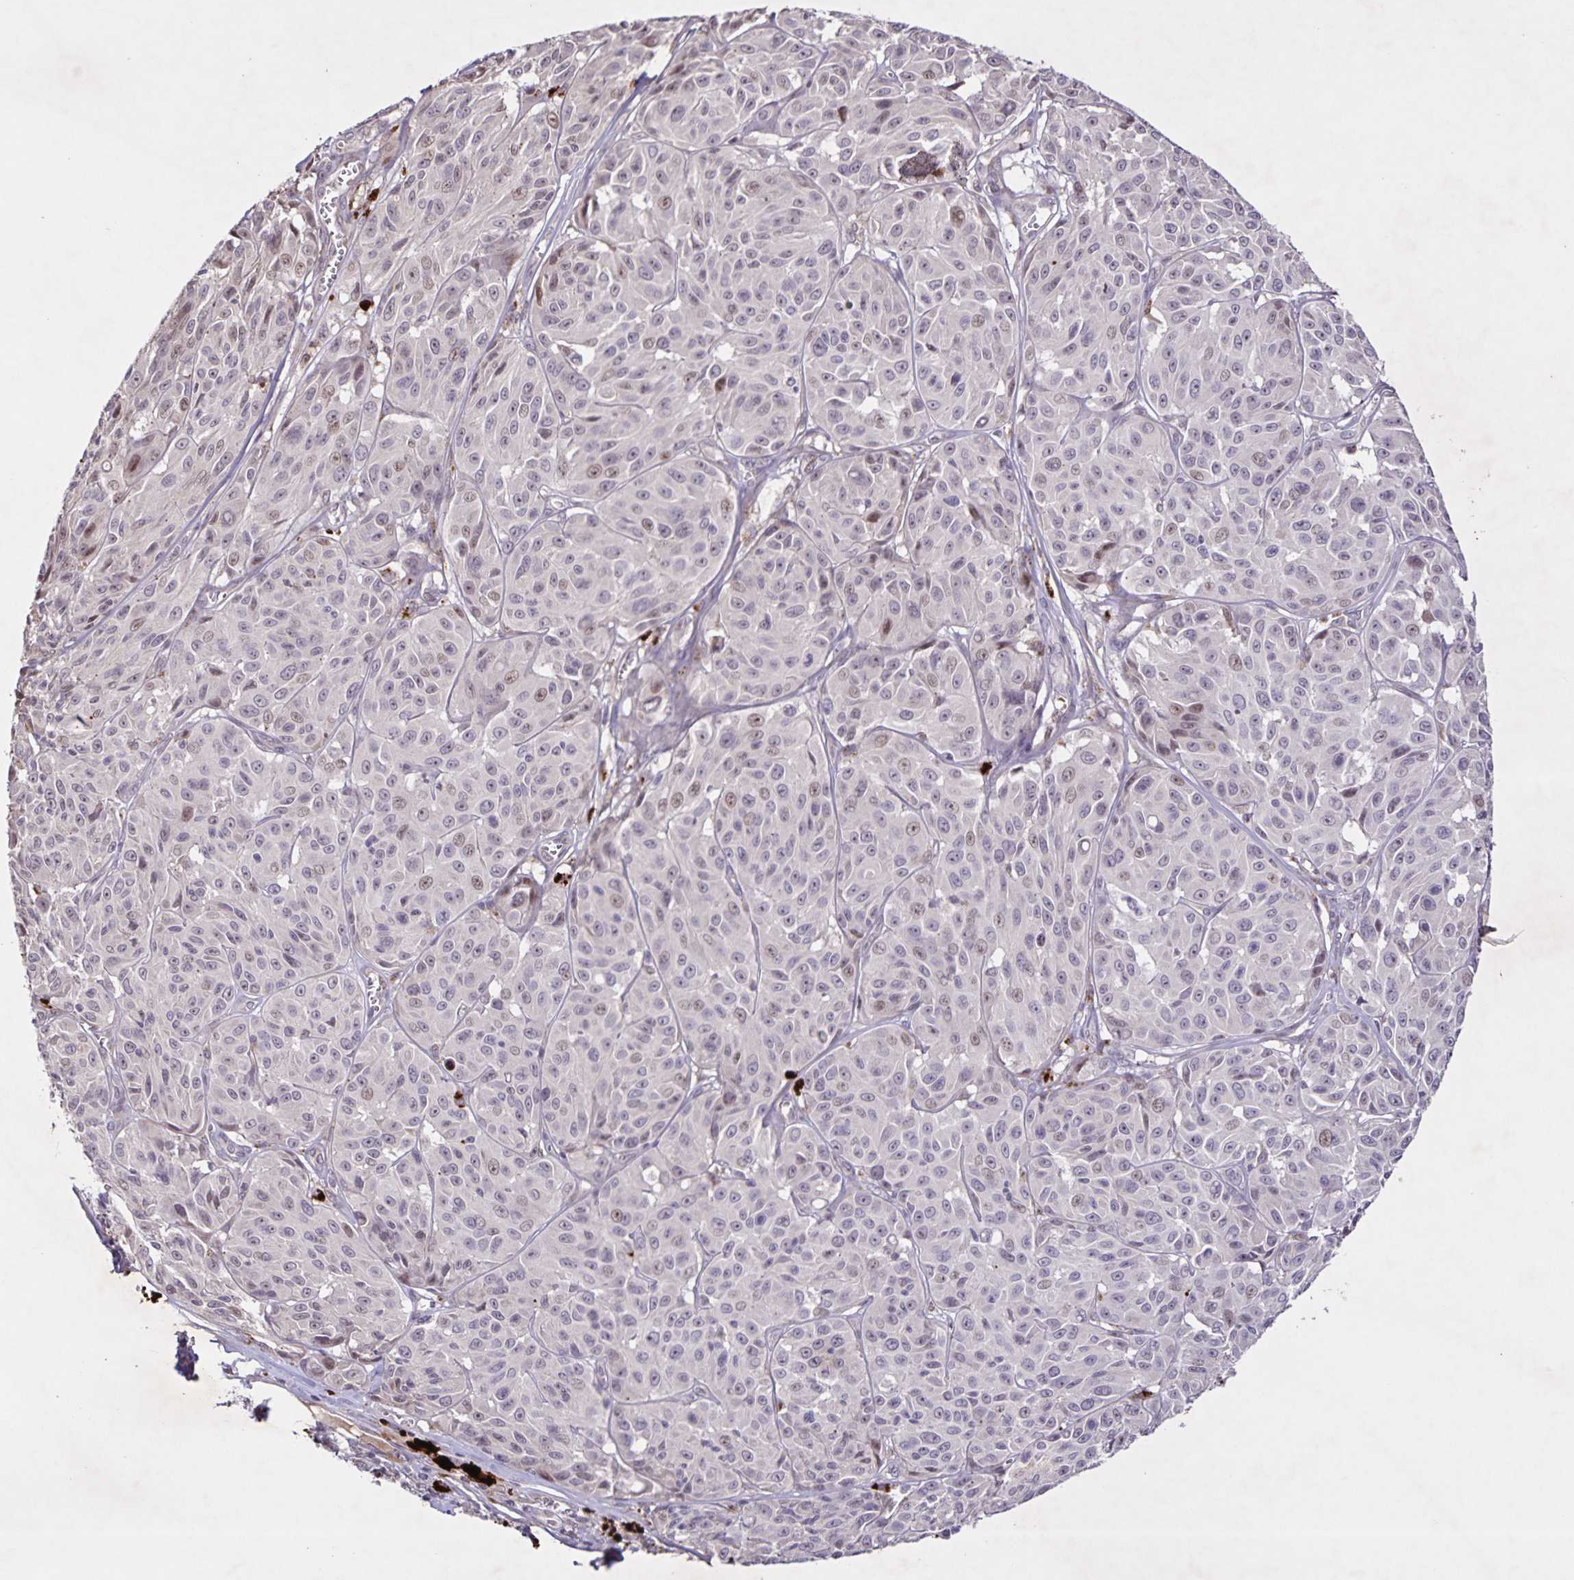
{"staining": {"intensity": "weak", "quantity": "<25%", "location": "nuclear"}, "tissue": "melanoma", "cell_type": "Tumor cells", "image_type": "cancer", "snomed": [{"axis": "morphology", "description": "Malignant melanoma, NOS"}, {"axis": "topography", "description": "Skin"}], "caption": "Tumor cells show no significant positivity in melanoma.", "gene": "GDF2", "patient": {"sex": "male", "age": 91}}